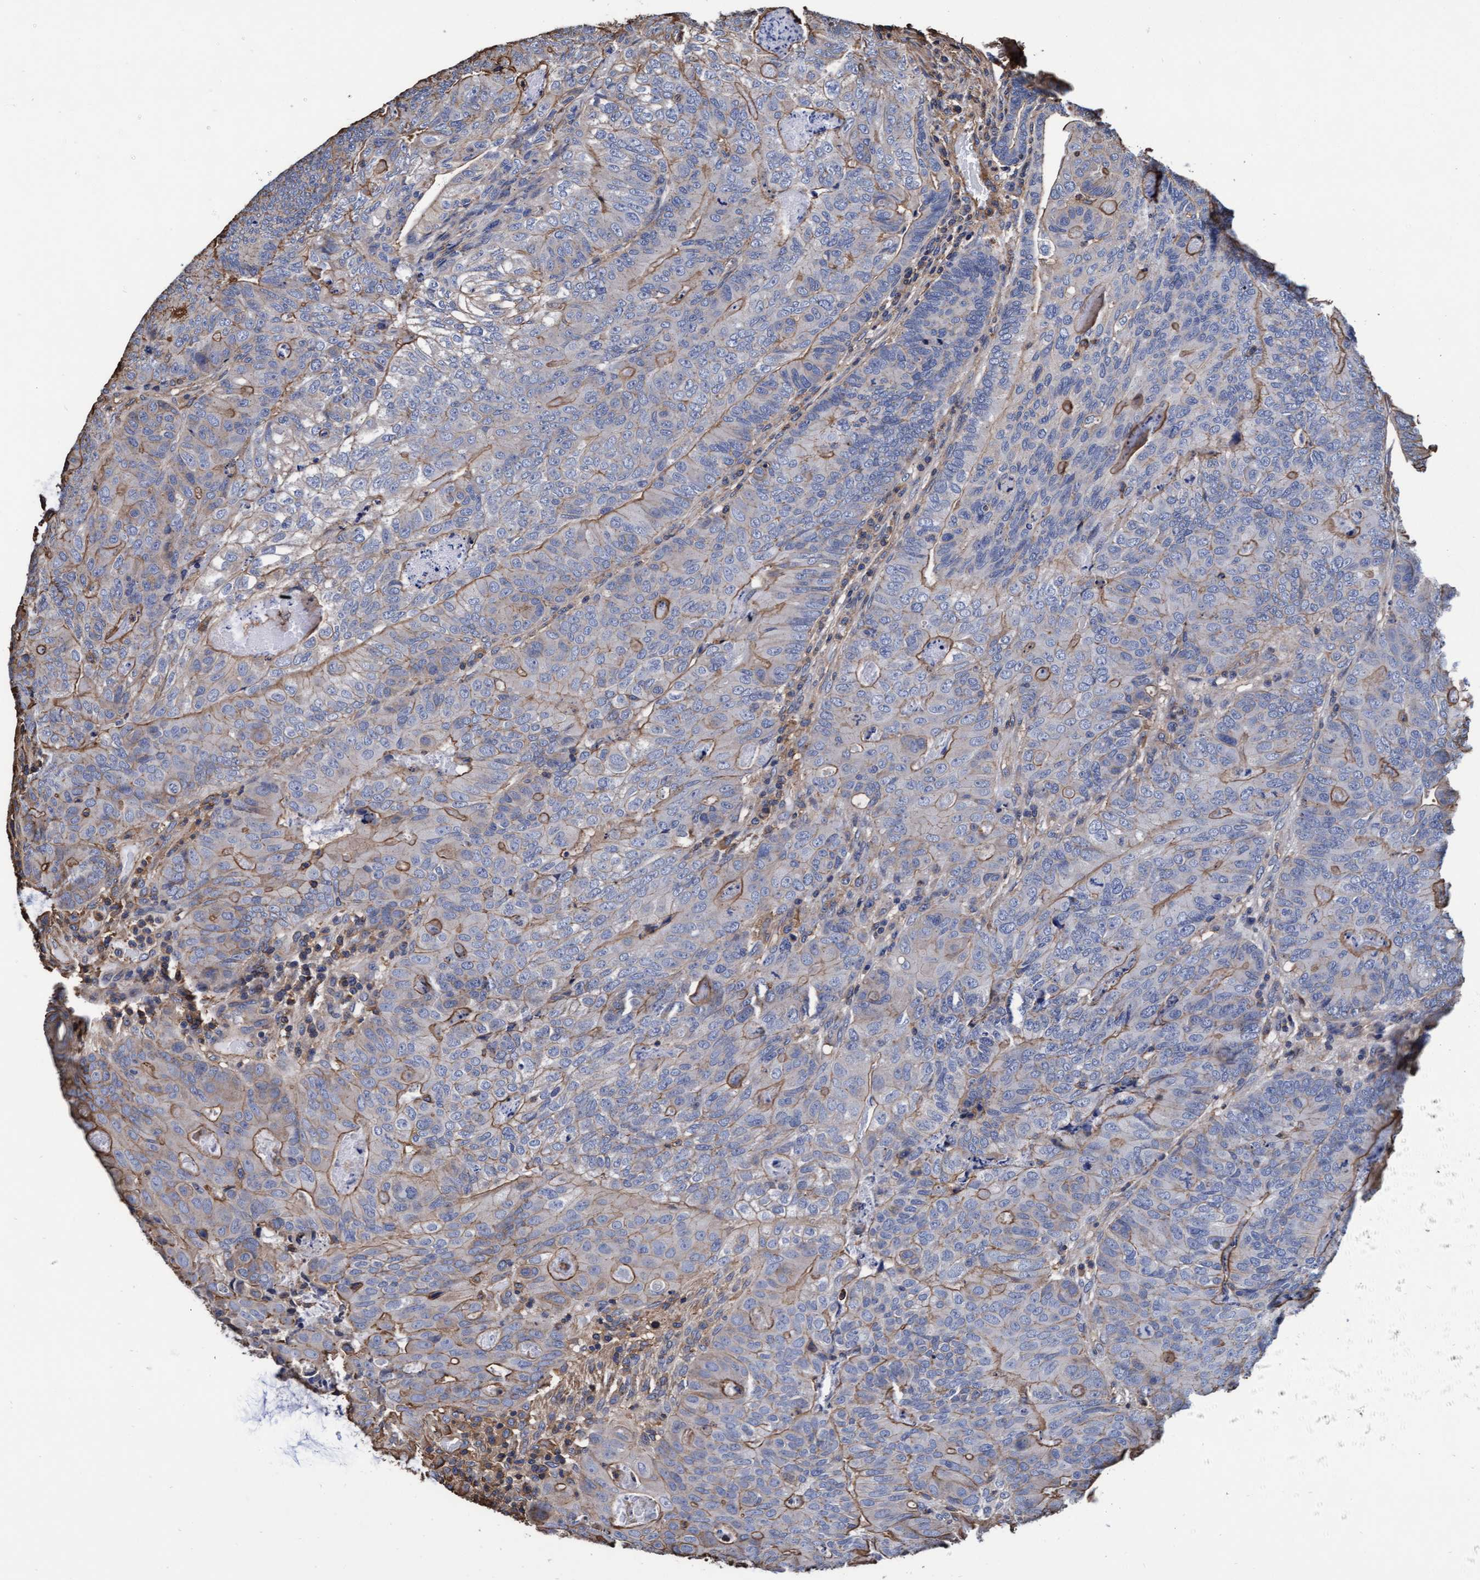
{"staining": {"intensity": "moderate", "quantity": "25%-75%", "location": "cytoplasmic/membranous"}, "tissue": "colorectal cancer", "cell_type": "Tumor cells", "image_type": "cancer", "snomed": [{"axis": "morphology", "description": "Adenocarcinoma, NOS"}, {"axis": "topography", "description": "Colon"}], "caption": "Approximately 25%-75% of tumor cells in human colorectal cancer (adenocarcinoma) display moderate cytoplasmic/membranous protein expression as visualized by brown immunohistochemical staining.", "gene": "GRHPR", "patient": {"sex": "female", "age": 67}}